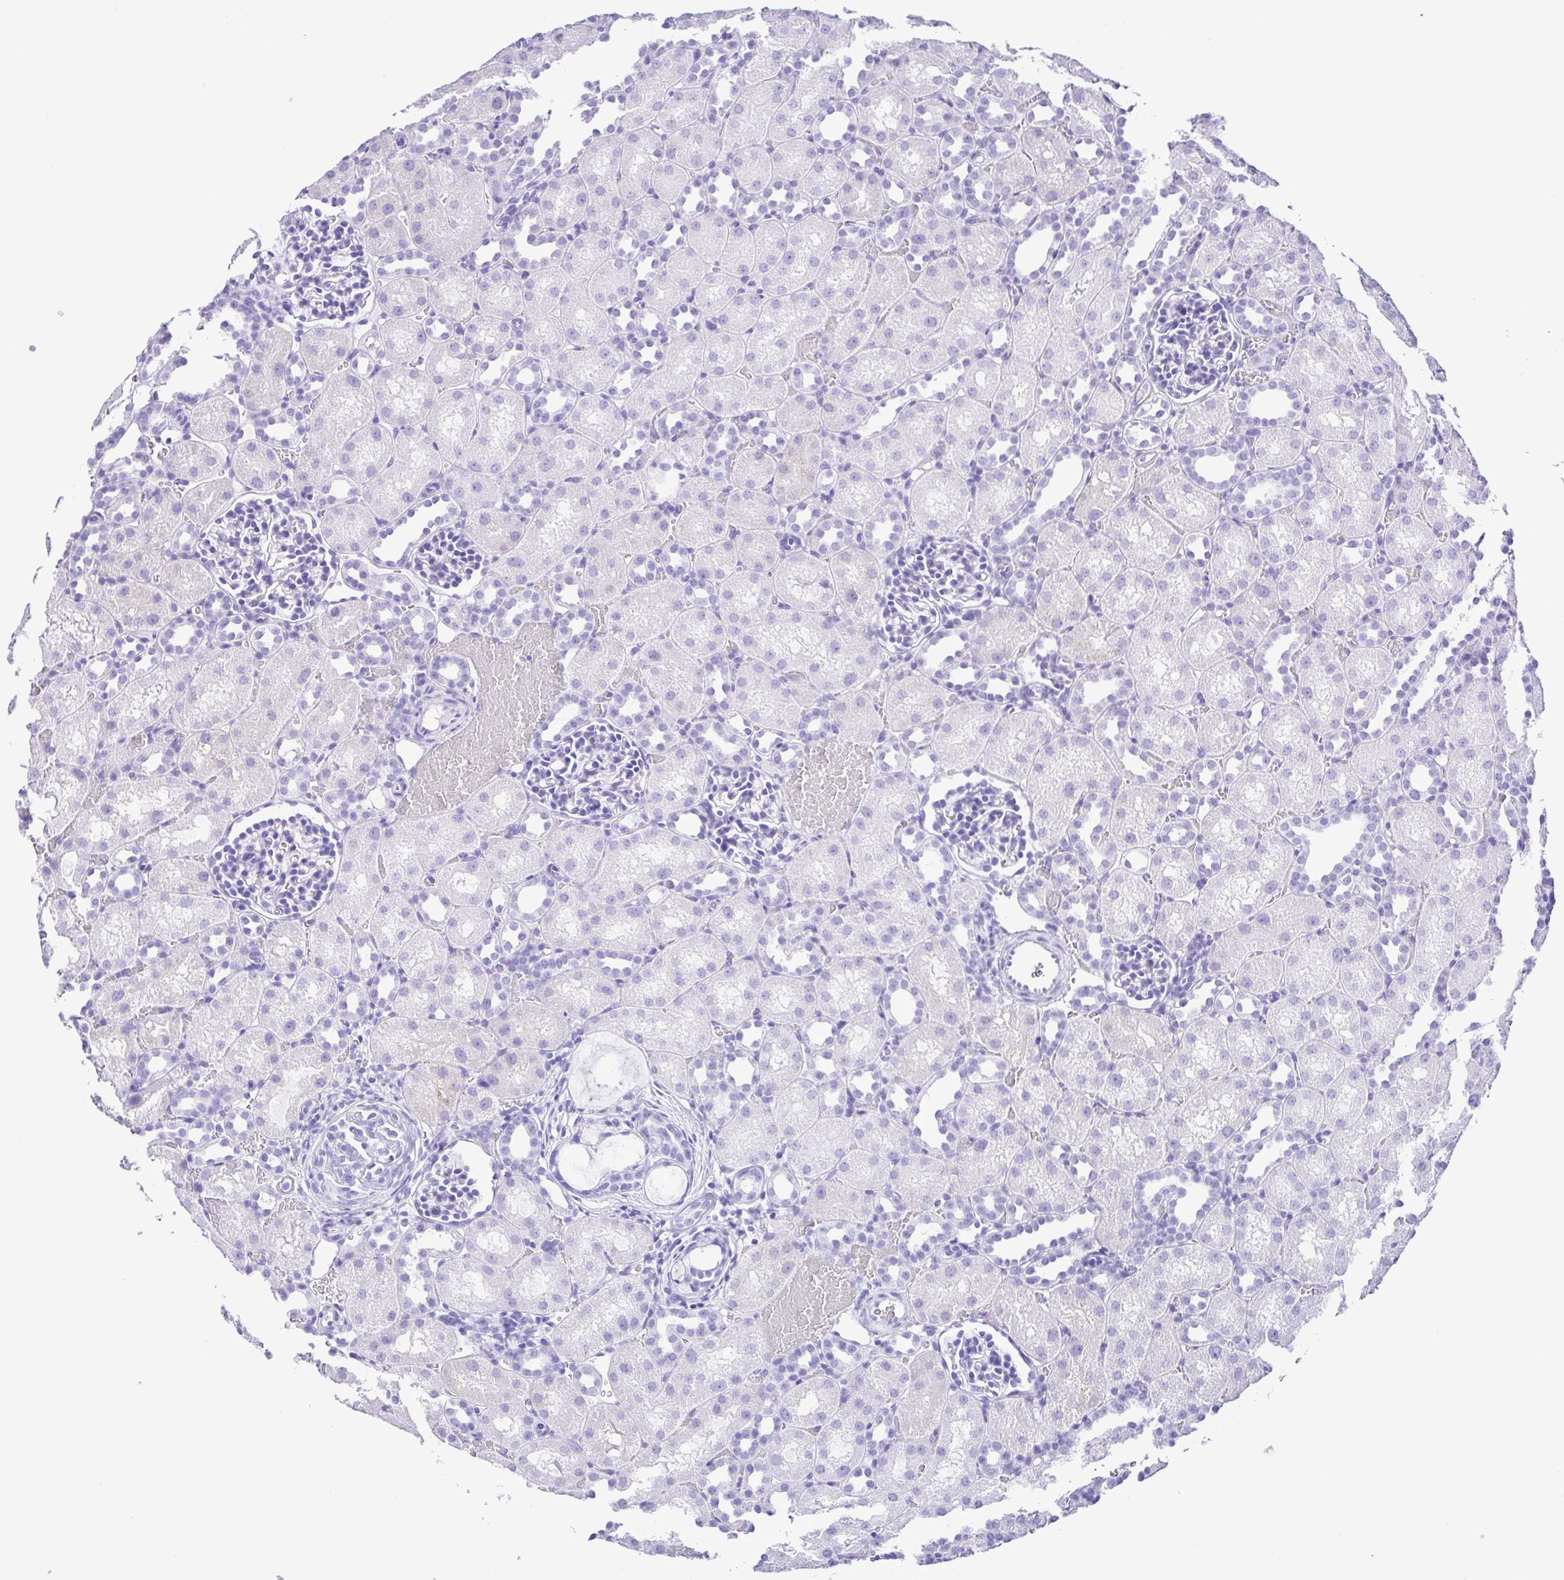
{"staining": {"intensity": "negative", "quantity": "none", "location": "none"}, "tissue": "kidney", "cell_type": "Cells in glomeruli", "image_type": "normal", "snomed": [{"axis": "morphology", "description": "Normal tissue, NOS"}, {"axis": "topography", "description": "Kidney"}], "caption": "Protein analysis of unremarkable kidney demonstrates no significant expression in cells in glomeruli.", "gene": "ERP27", "patient": {"sex": "male", "age": 1}}